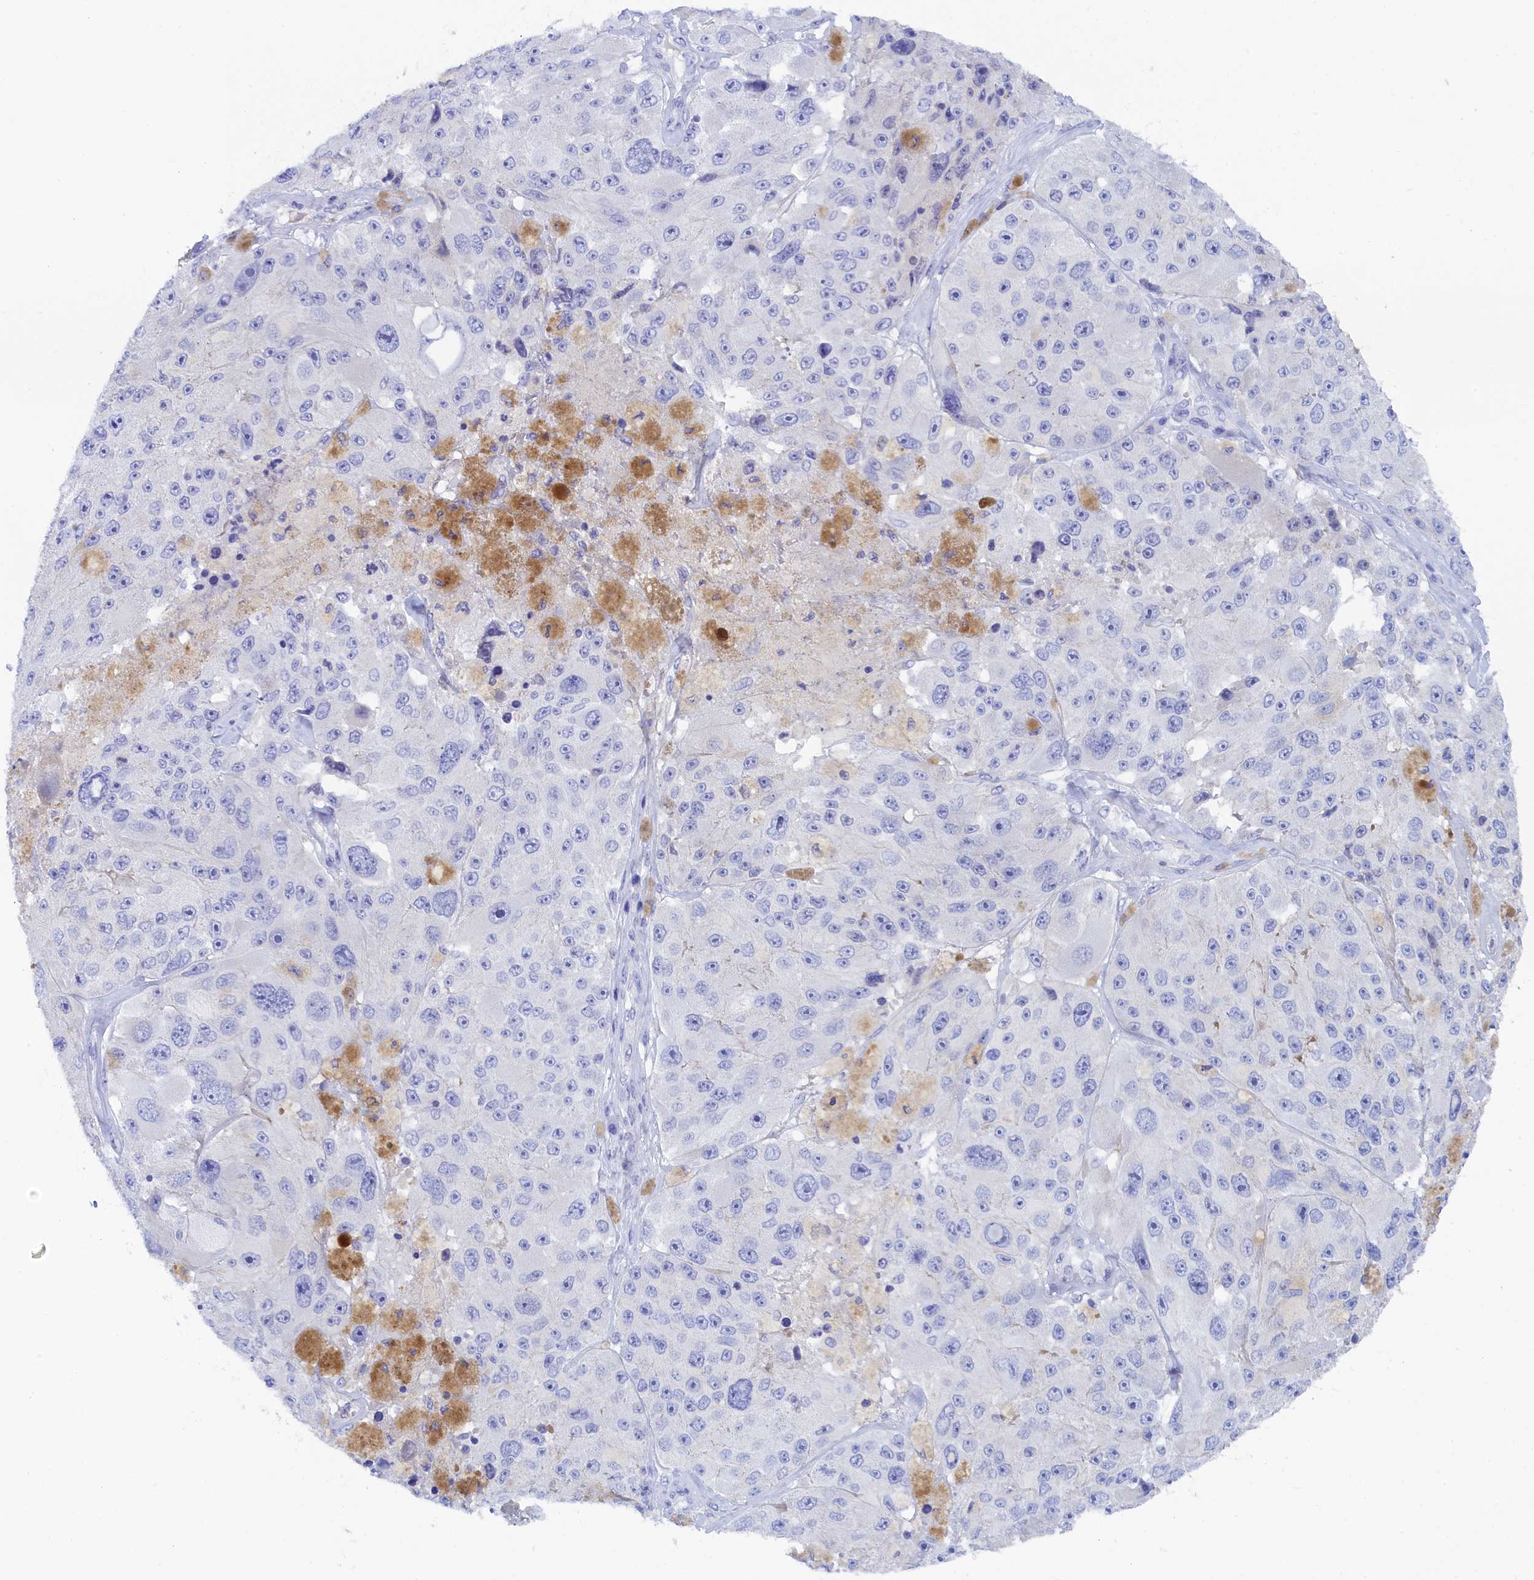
{"staining": {"intensity": "negative", "quantity": "none", "location": "none"}, "tissue": "melanoma", "cell_type": "Tumor cells", "image_type": "cancer", "snomed": [{"axis": "morphology", "description": "Malignant melanoma, Metastatic site"}, {"axis": "topography", "description": "Lymph node"}], "caption": "This is an immunohistochemistry (IHC) image of malignant melanoma (metastatic site). There is no positivity in tumor cells.", "gene": "TRIM10", "patient": {"sex": "male", "age": 62}}